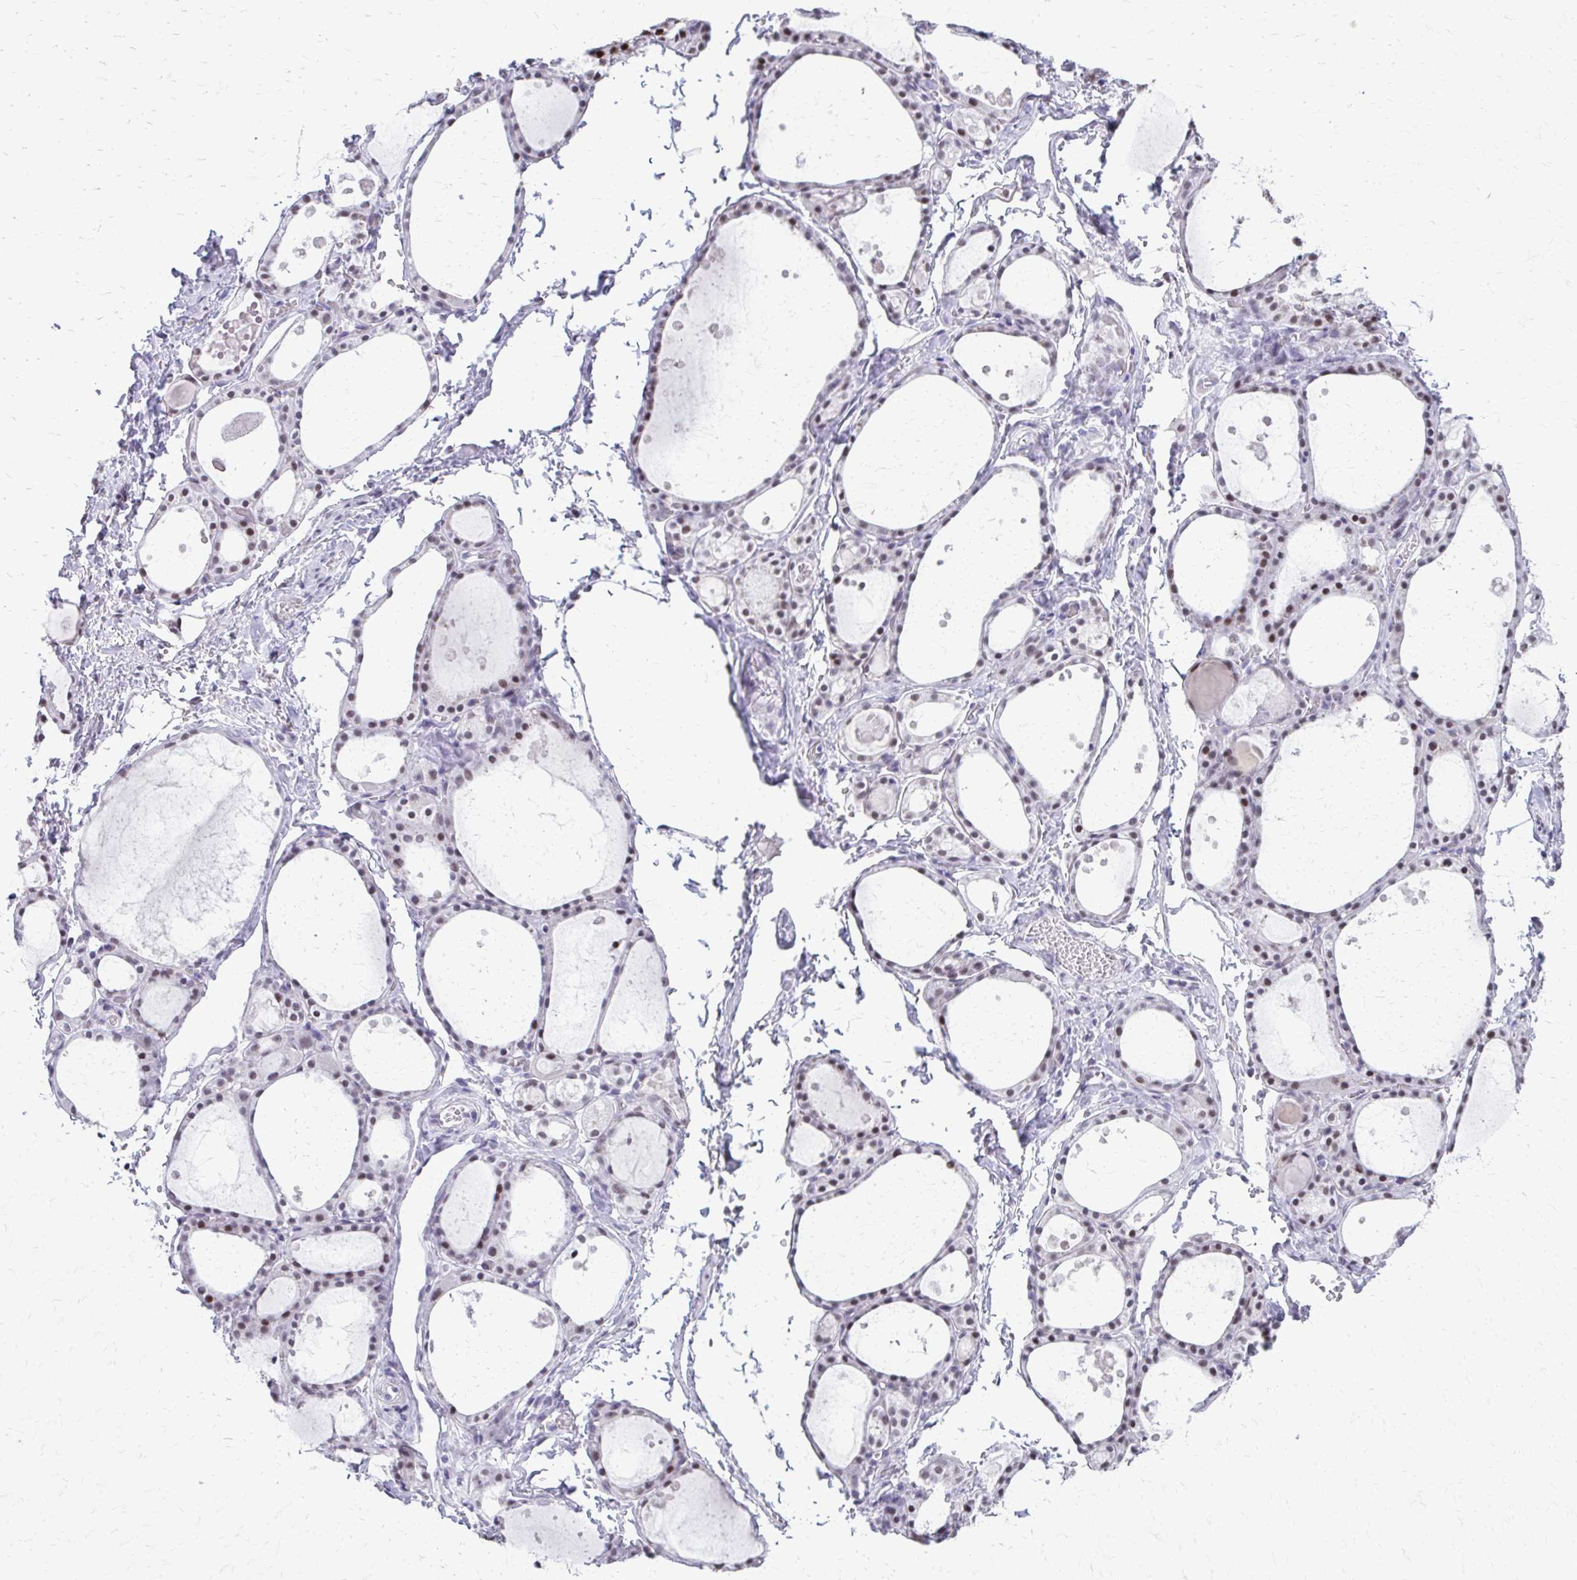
{"staining": {"intensity": "weak", "quantity": "25%-75%", "location": "nuclear"}, "tissue": "thyroid gland", "cell_type": "Glandular cells", "image_type": "normal", "snomed": [{"axis": "morphology", "description": "Normal tissue, NOS"}, {"axis": "topography", "description": "Thyroid gland"}], "caption": "Glandular cells exhibit low levels of weak nuclear staining in about 25%-75% of cells in unremarkable human thyroid gland. (DAB (3,3'-diaminobenzidine) IHC with brightfield microscopy, high magnification).", "gene": "SS18", "patient": {"sex": "male", "age": 68}}